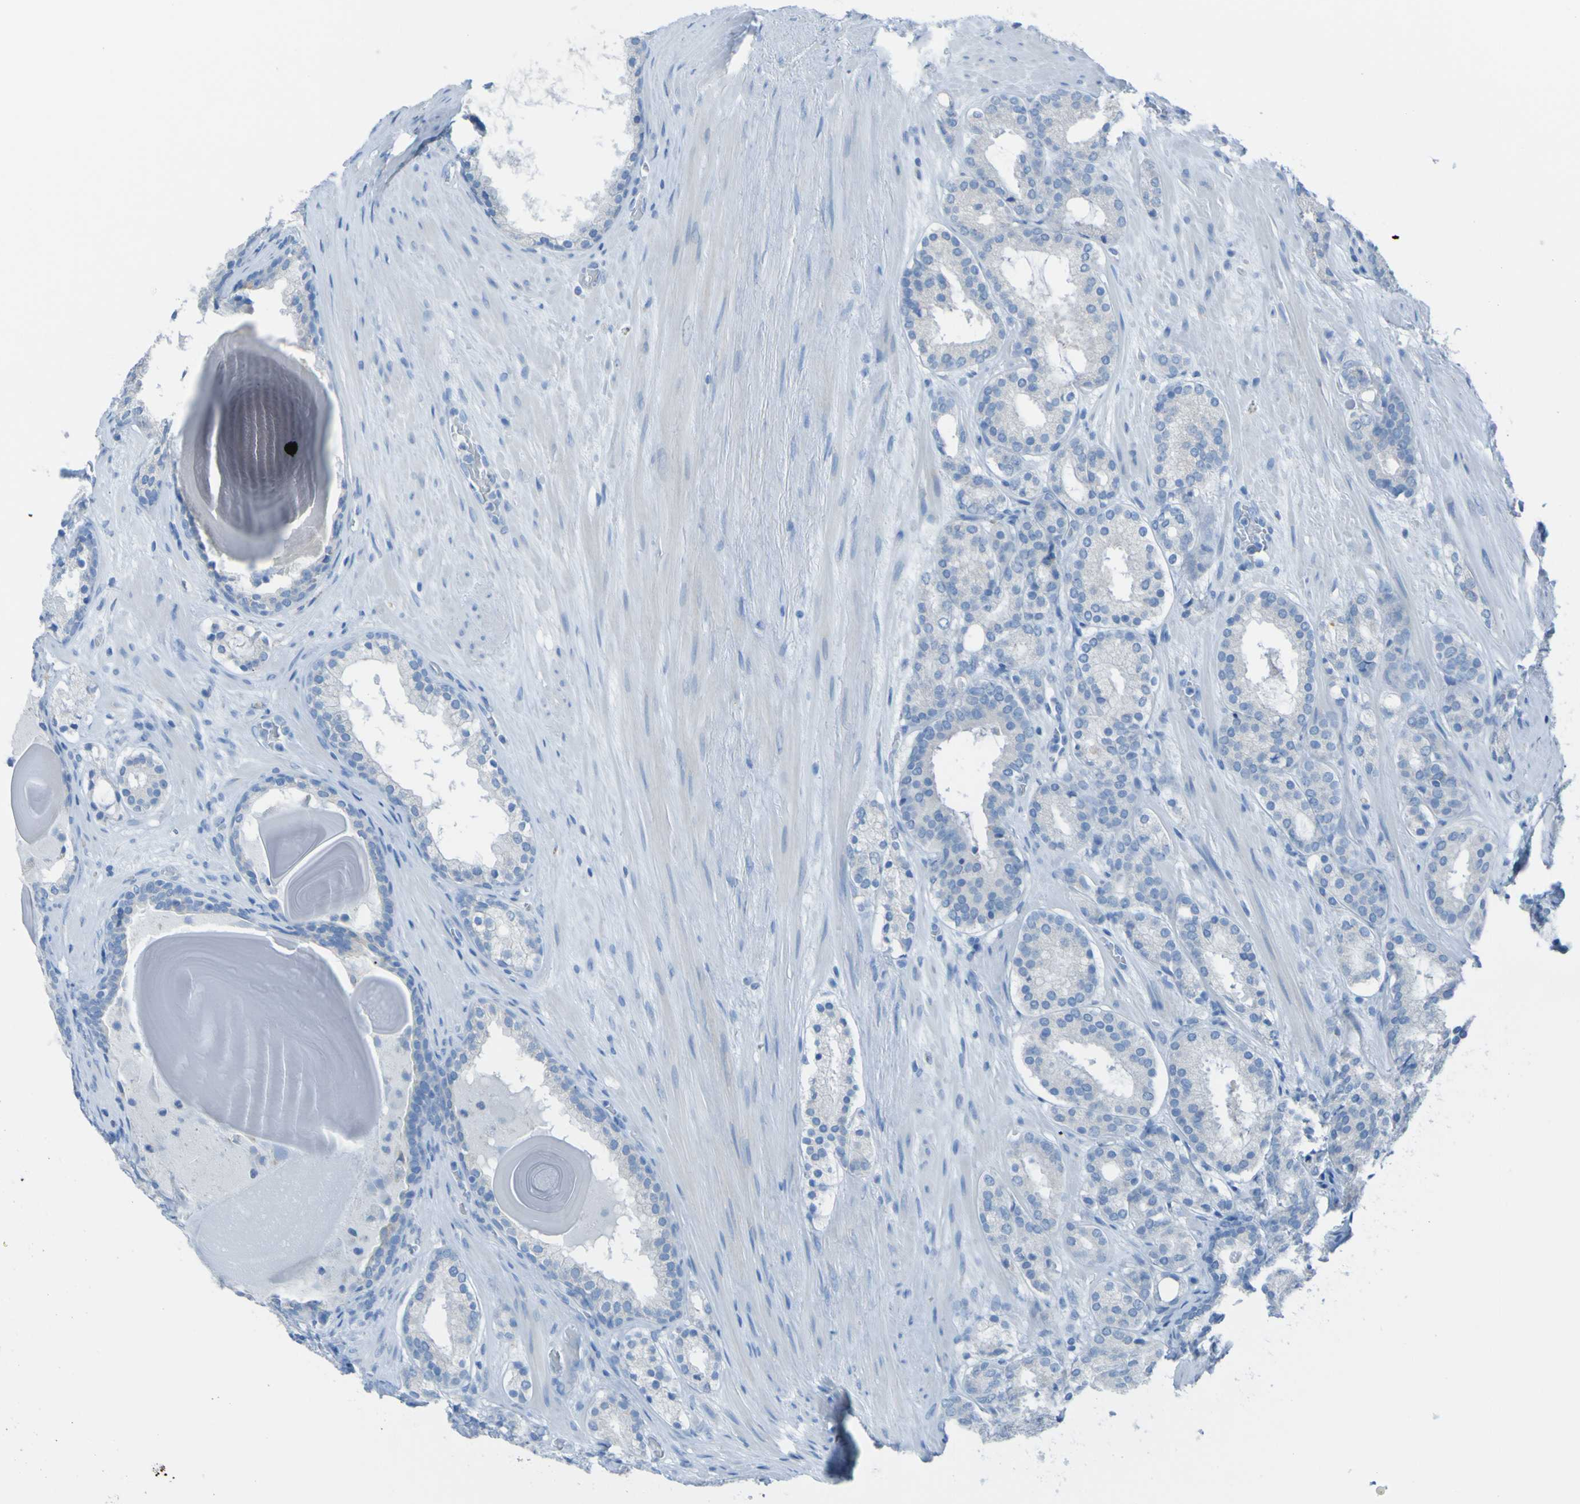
{"staining": {"intensity": "negative", "quantity": "none", "location": "none"}, "tissue": "prostate cancer", "cell_type": "Tumor cells", "image_type": "cancer", "snomed": [{"axis": "morphology", "description": "Adenocarcinoma, Low grade"}, {"axis": "topography", "description": "Prostate"}], "caption": "Tumor cells show no significant expression in prostate cancer (low-grade adenocarcinoma). Brightfield microscopy of immunohistochemistry stained with DAB (brown) and hematoxylin (blue), captured at high magnification.", "gene": "ACMSD", "patient": {"sex": "male", "age": 69}}